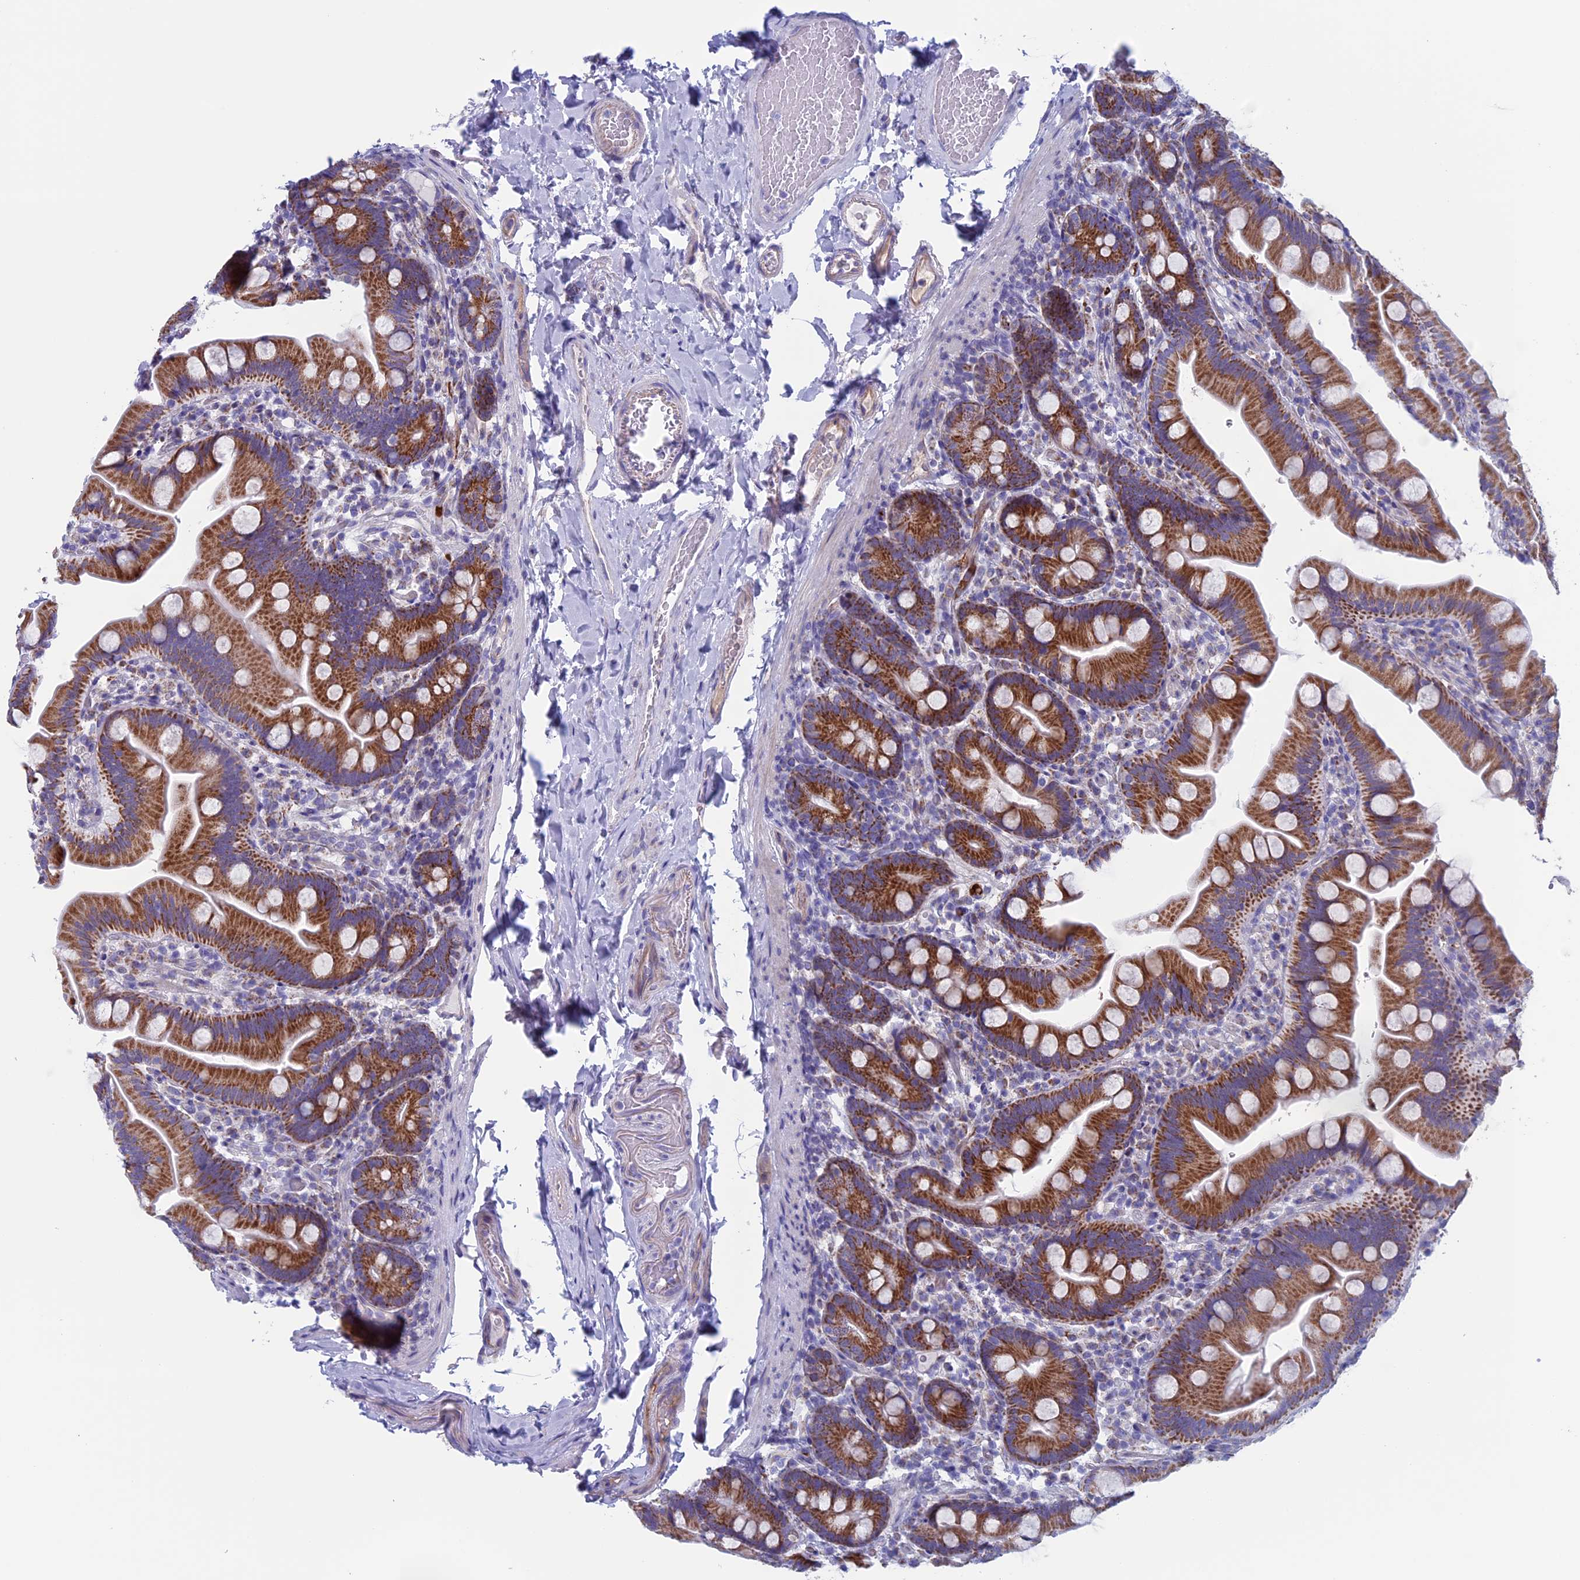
{"staining": {"intensity": "strong", "quantity": ">75%", "location": "cytoplasmic/membranous"}, "tissue": "small intestine", "cell_type": "Glandular cells", "image_type": "normal", "snomed": [{"axis": "morphology", "description": "Normal tissue, NOS"}, {"axis": "topography", "description": "Small intestine"}], "caption": "Immunohistochemical staining of benign human small intestine shows >75% levels of strong cytoplasmic/membranous protein expression in about >75% of glandular cells.", "gene": "NDUFB9", "patient": {"sex": "female", "age": 68}}